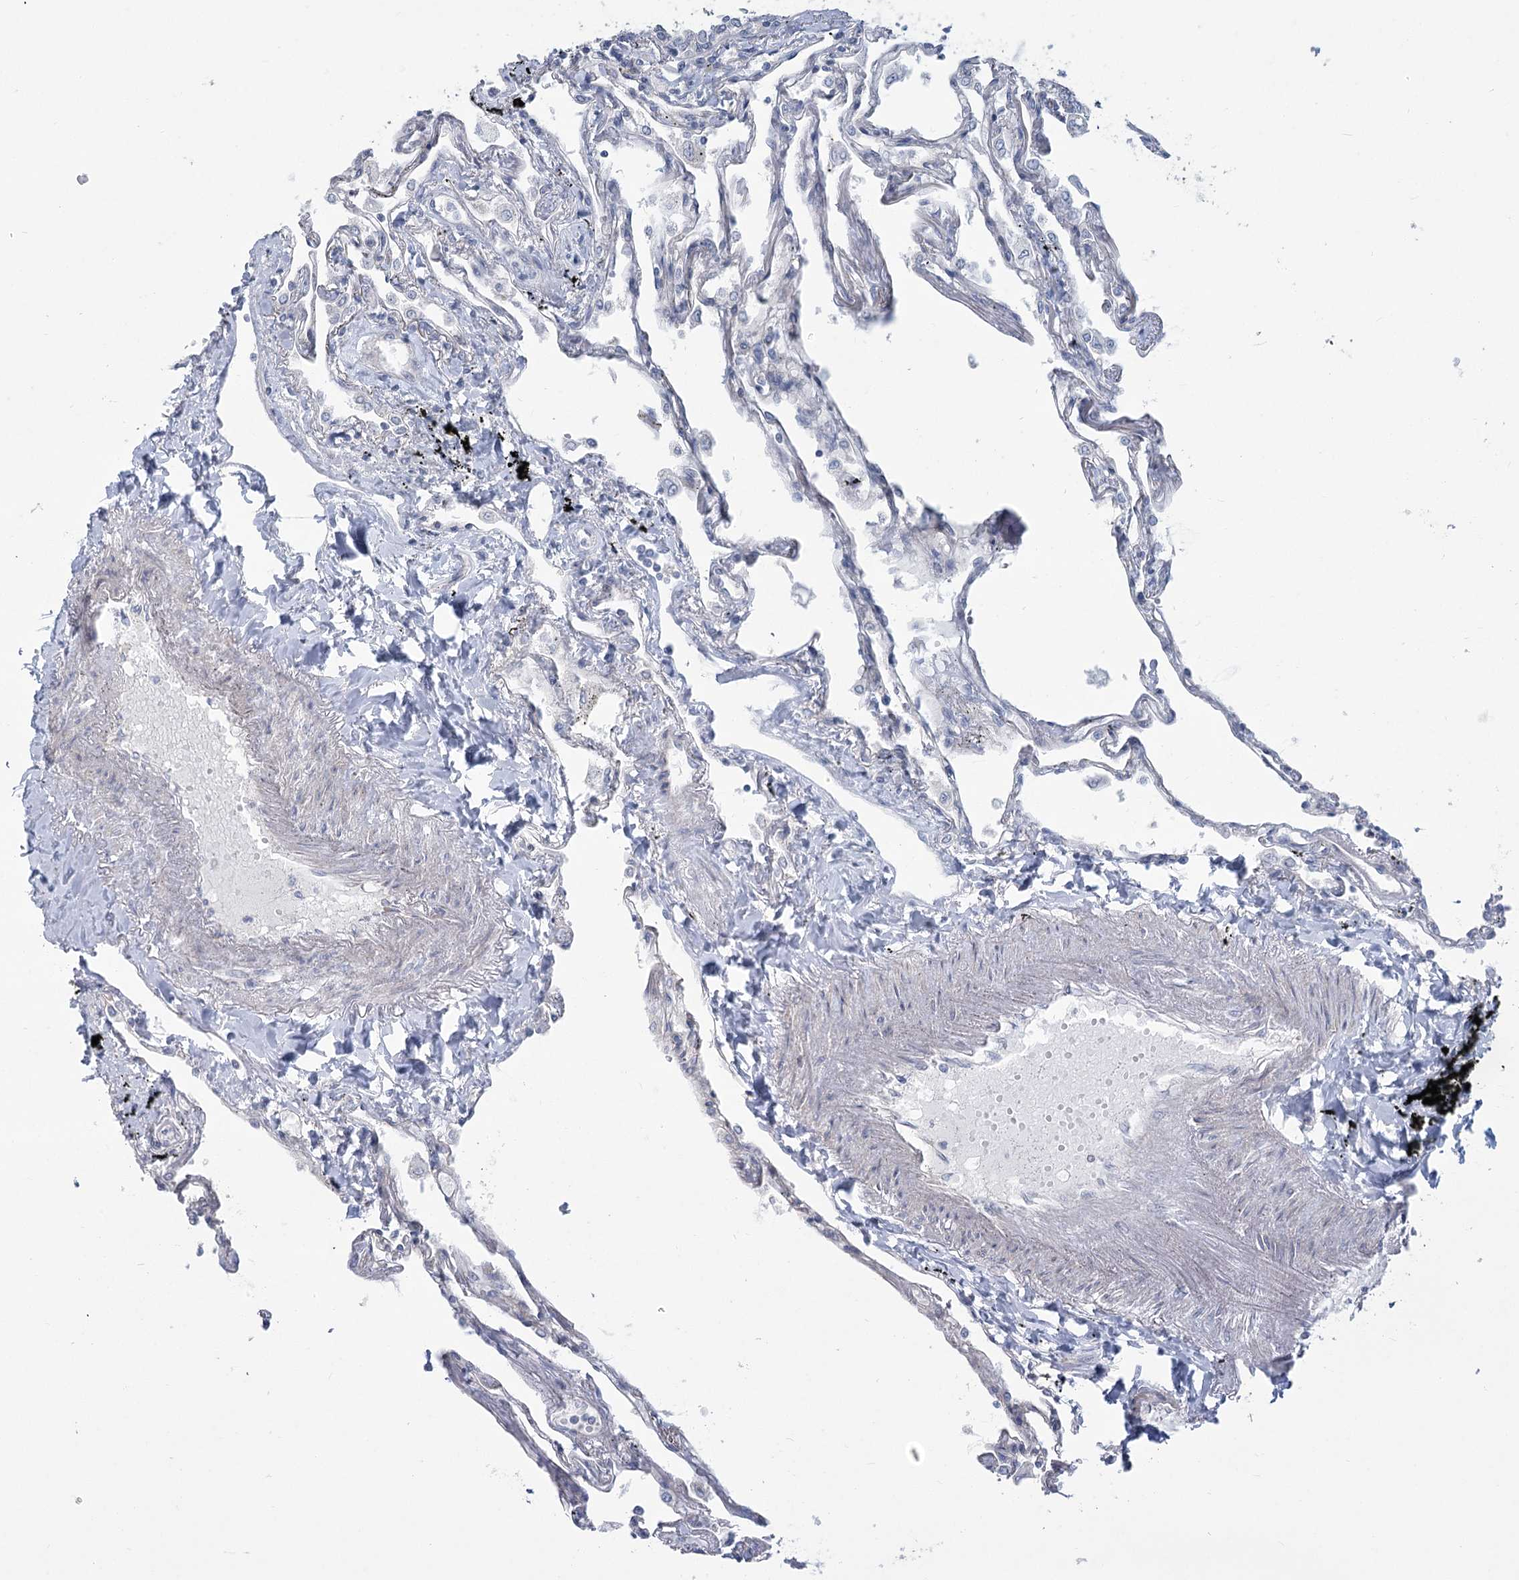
{"staining": {"intensity": "negative", "quantity": "none", "location": "none"}, "tissue": "lung", "cell_type": "Alveolar cells", "image_type": "normal", "snomed": [{"axis": "morphology", "description": "Normal tissue, NOS"}, {"axis": "topography", "description": "Lung"}], "caption": "DAB immunohistochemical staining of normal human lung shows no significant positivity in alveolar cells.", "gene": "ABITRAM", "patient": {"sex": "female", "age": 67}}